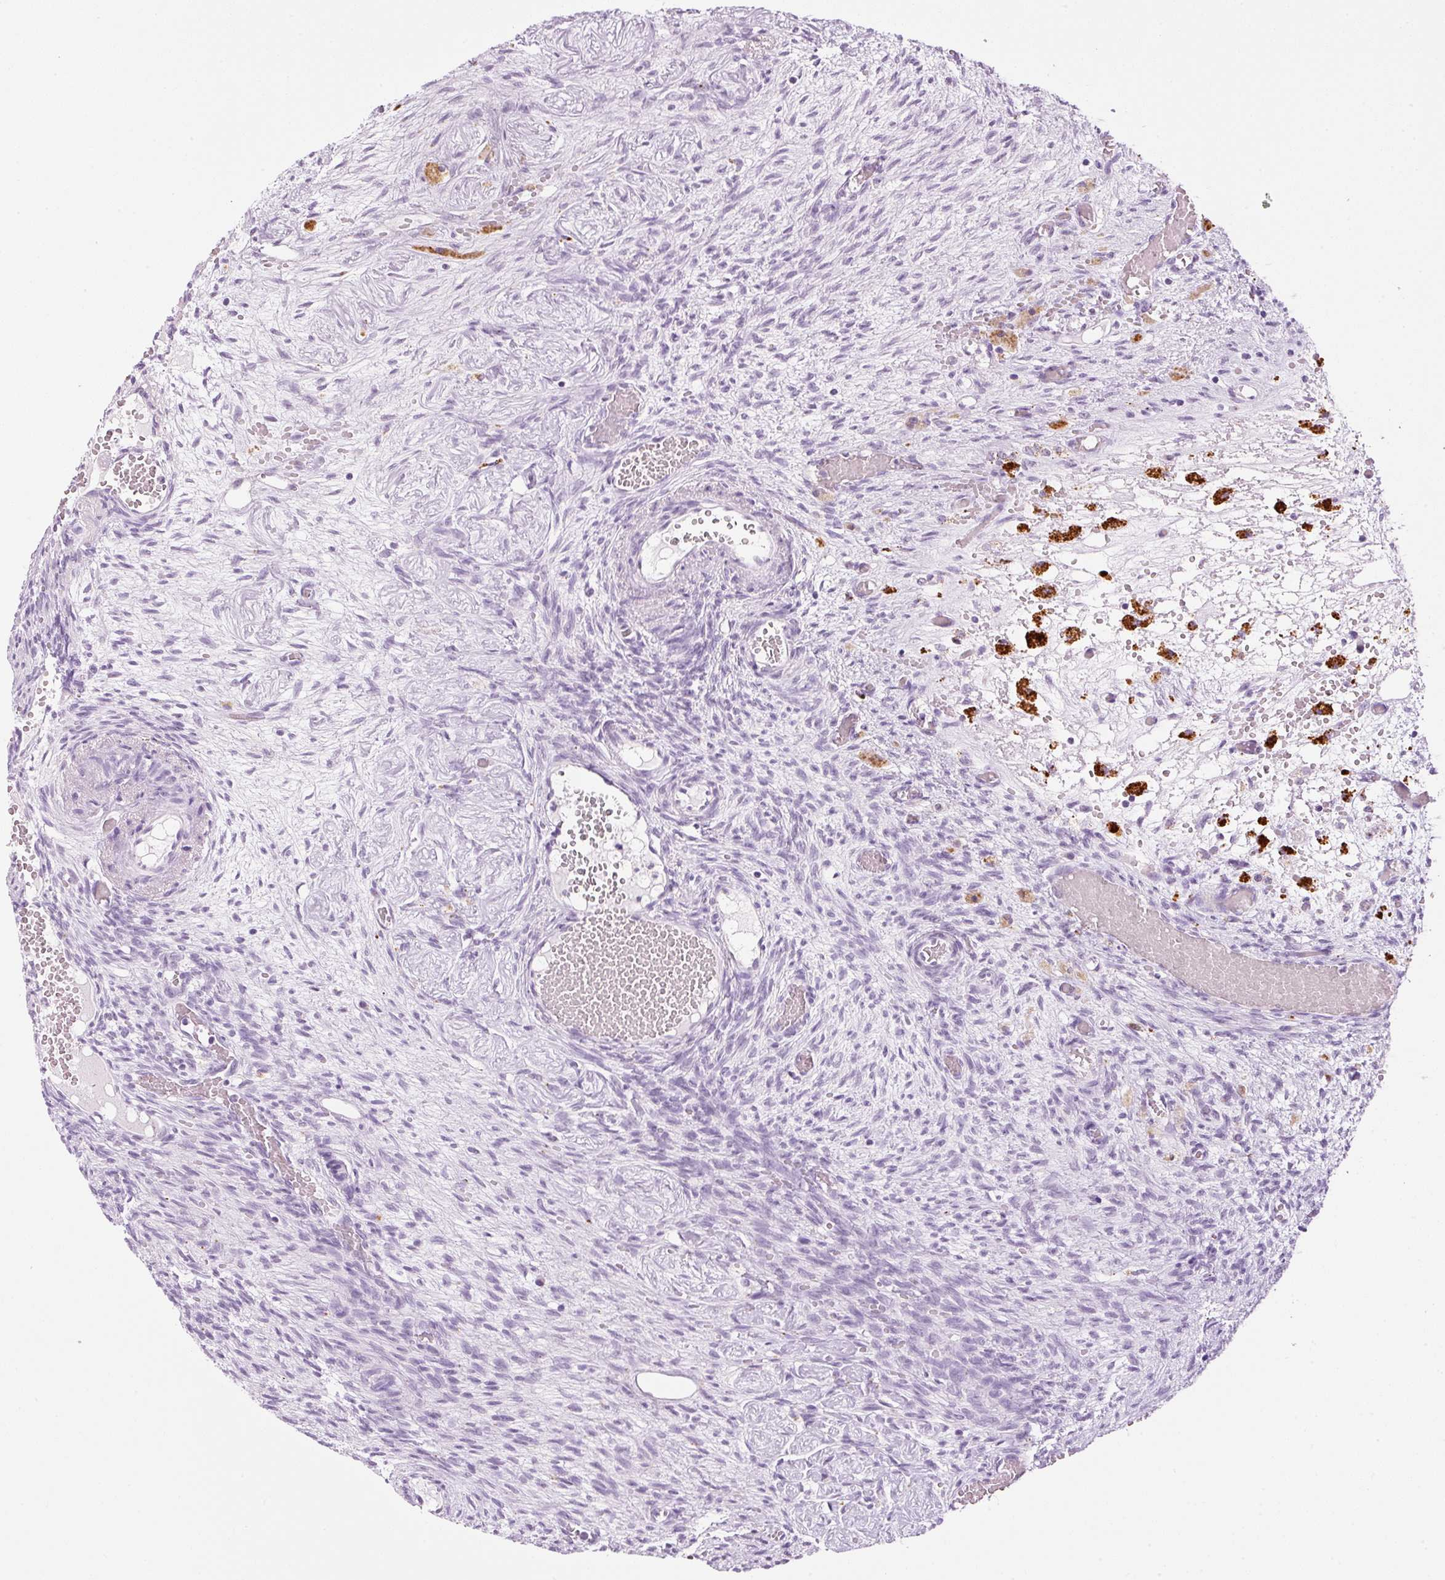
{"staining": {"intensity": "negative", "quantity": "none", "location": "none"}, "tissue": "ovary", "cell_type": "Ovarian stroma cells", "image_type": "normal", "snomed": [{"axis": "morphology", "description": "Normal tissue, NOS"}, {"axis": "topography", "description": "Ovary"}], "caption": "Immunohistochemistry of unremarkable human ovary demonstrates no positivity in ovarian stroma cells.", "gene": "ZNF639", "patient": {"sex": "female", "age": 67}}